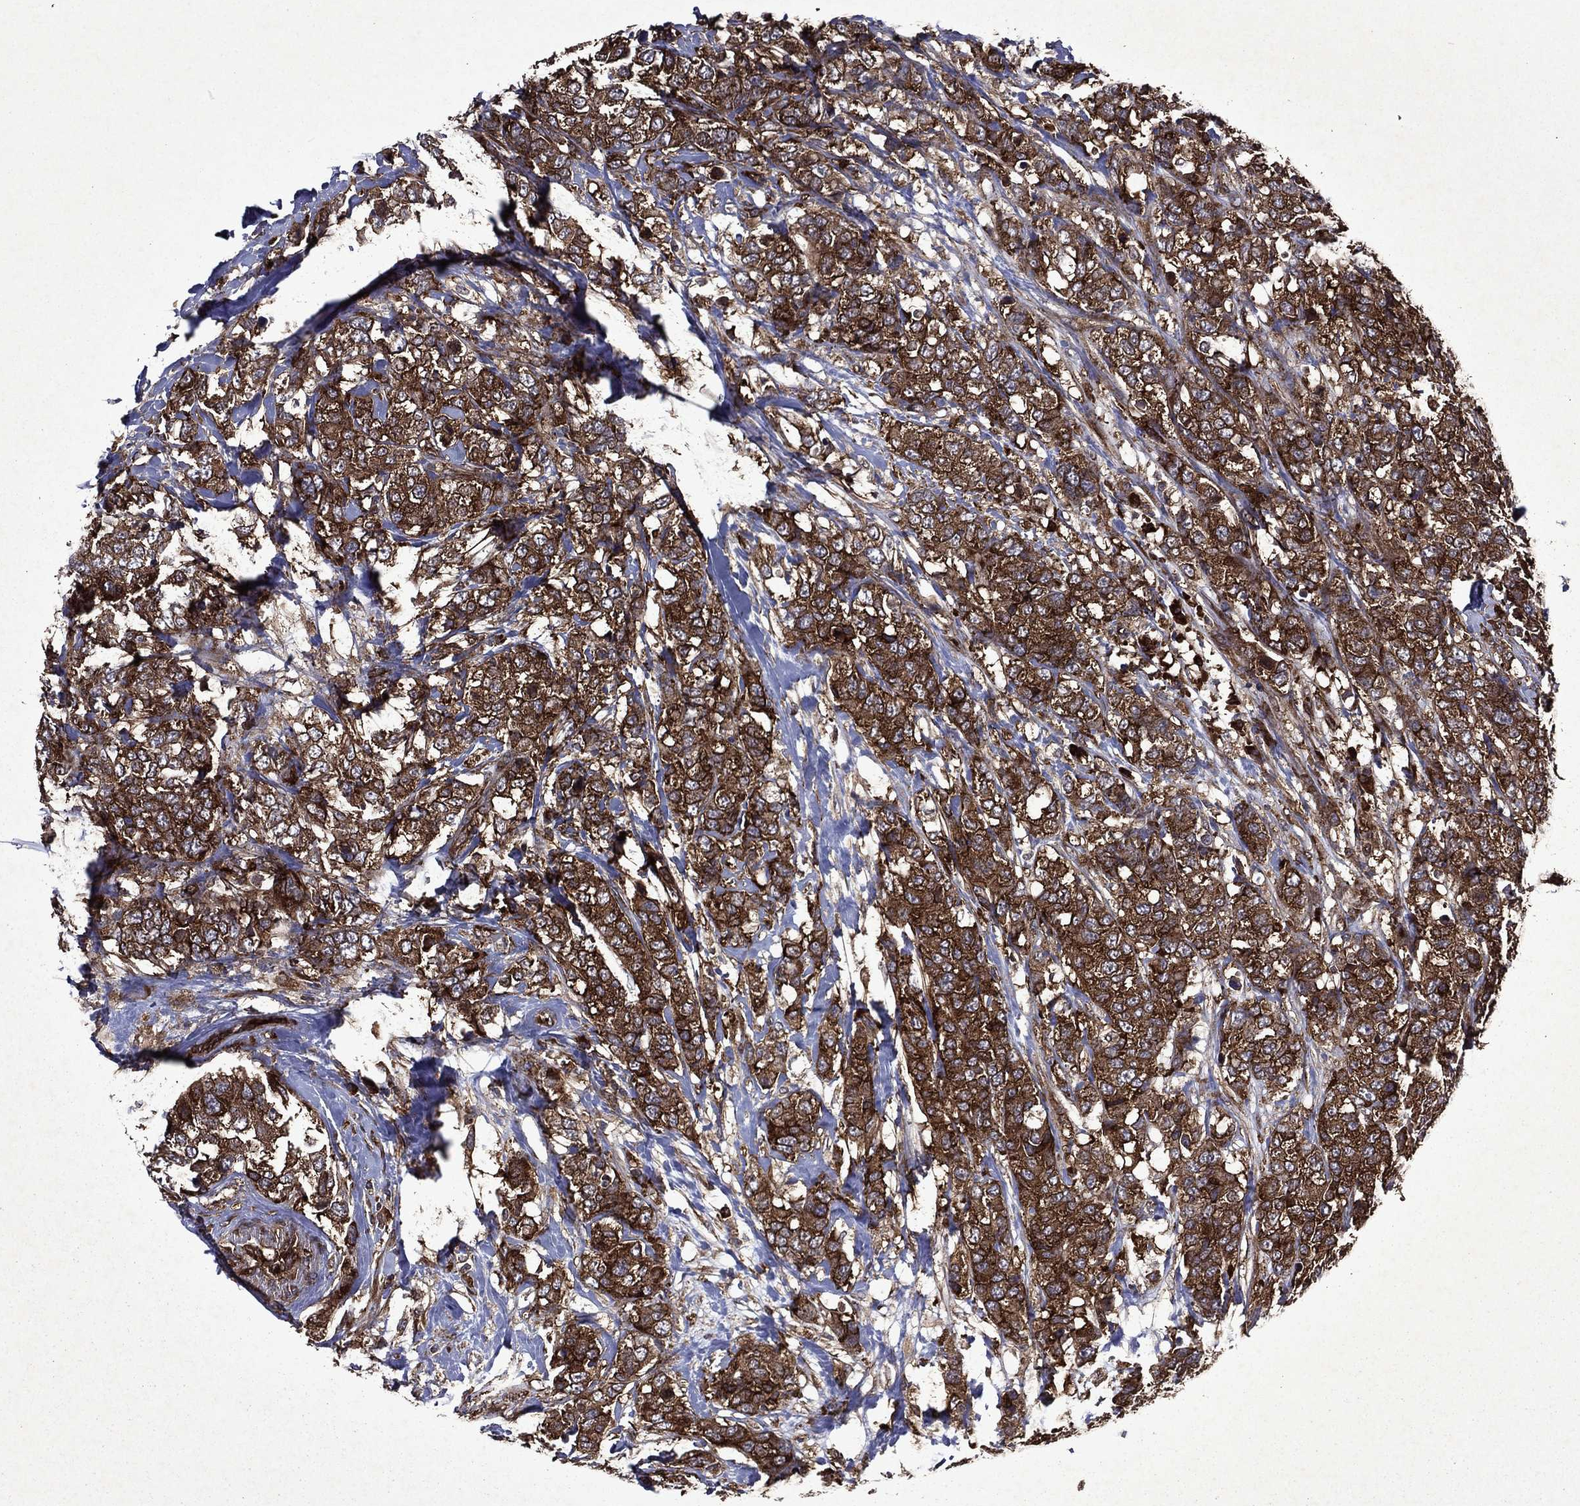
{"staining": {"intensity": "strong", "quantity": ">75%", "location": "cytoplasmic/membranous"}, "tissue": "breast cancer", "cell_type": "Tumor cells", "image_type": "cancer", "snomed": [{"axis": "morphology", "description": "Lobular carcinoma"}, {"axis": "topography", "description": "Breast"}], "caption": "IHC micrograph of human breast cancer (lobular carcinoma) stained for a protein (brown), which shows high levels of strong cytoplasmic/membranous expression in approximately >75% of tumor cells.", "gene": "EIF2B4", "patient": {"sex": "female", "age": 59}}